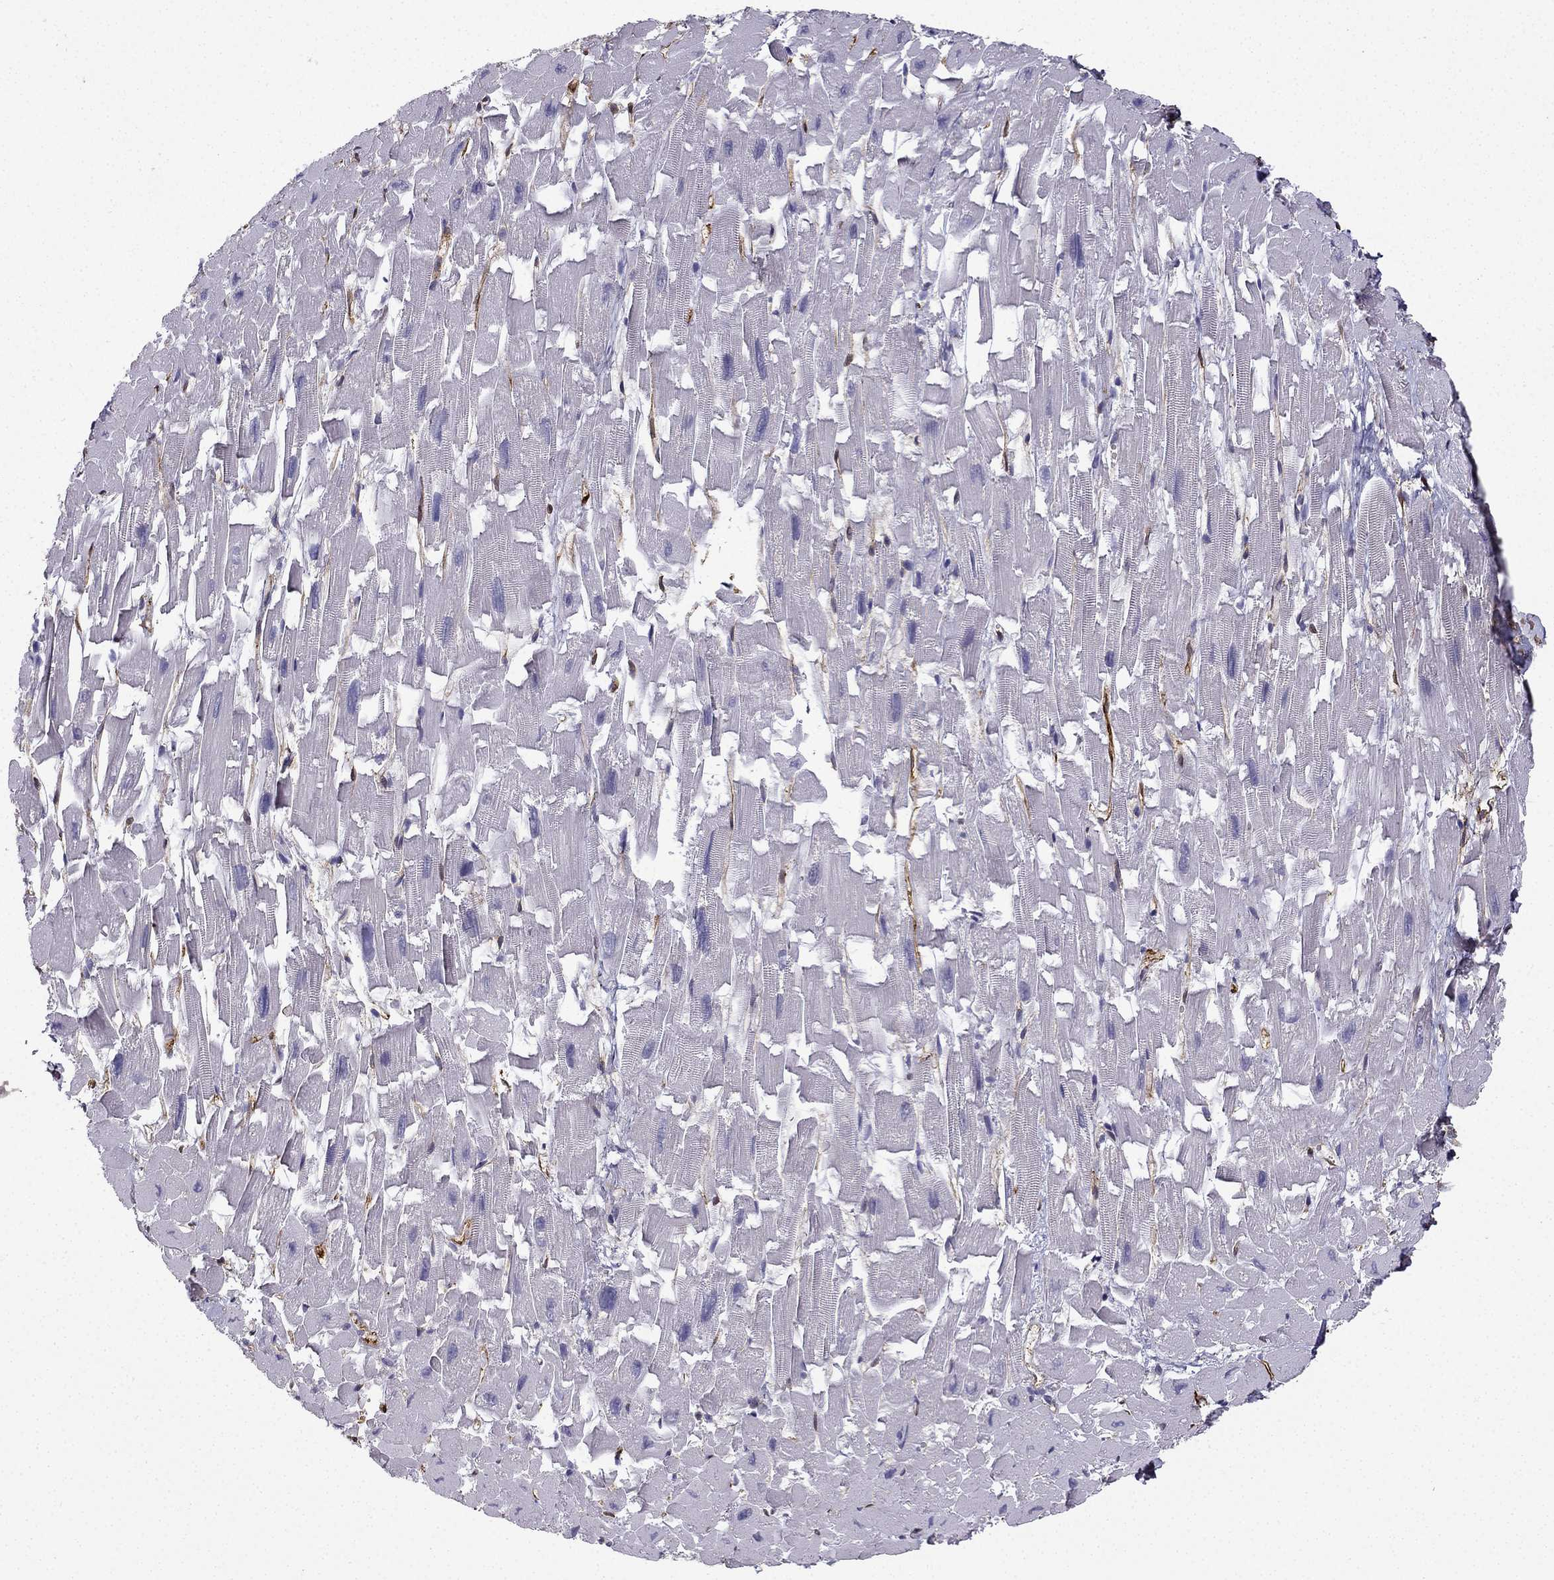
{"staining": {"intensity": "moderate", "quantity": "25%-75%", "location": "cytoplasmic/membranous"}, "tissue": "heart muscle", "cell_type": "Cardiomyocytes", "image_type": "normal", "snomed": [{"axis": "morphology", "description": "Normal tissue, NOS"}, {"axis": "topography", "description": "Heart"}], "caption": "Protein analysis of unremarkable heart muscle reveals moderate cytoplasmic/membranous positivity in about 25%-75% of cardiomyocytes. (DAB (3,3'-diaminobenzidine) = brown stain, brightfield microscopy at high magnification).", "gene": "MAP4", "patient": {"sex": "female", "age": 64}}